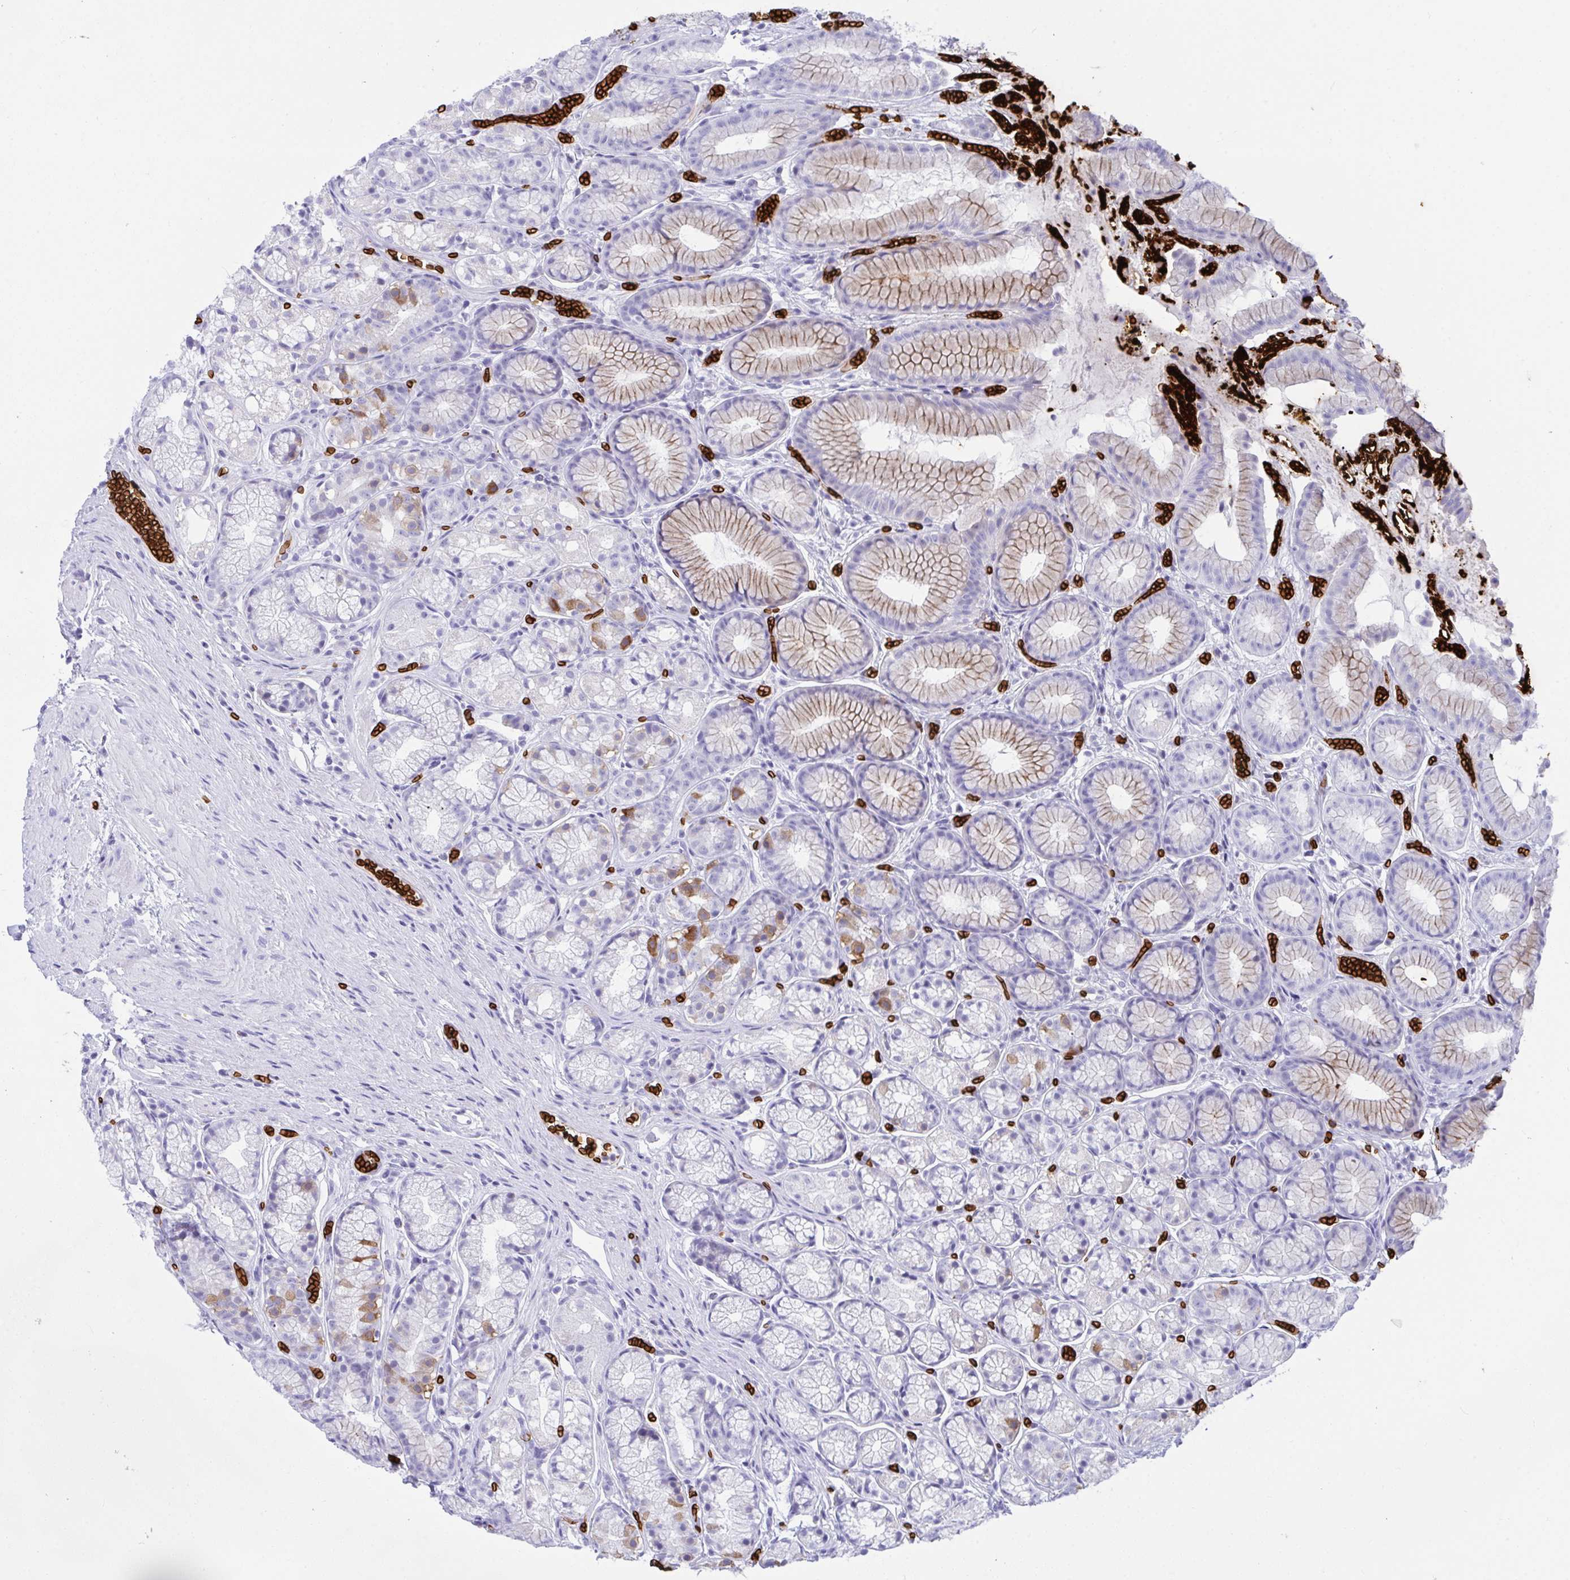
{"staining": {"intensity": "moderate", "quantity": "<25%", "location": "cytoplasmic/membranous"}, "tissue": "stomach", "cell_type": "Glandular cells", "image_type": "normal", "snomed": [{"axis": "morphology", "description": "Normal tissue, NOS"}, {"axis": "topography", "description": "Smooth muscle"}, {"axis": "topography", "description": "Stomach"}], "caption": "Stomach was stained to show a protein in brown. There is low levels of moderate cytoplasmic/membranous positivity in approximately <25% of glandular cells. (IHC, brightfield microscopy, high magnification).", "gene": "ANK1", "patient": {"sex": "male", "age": 70}}